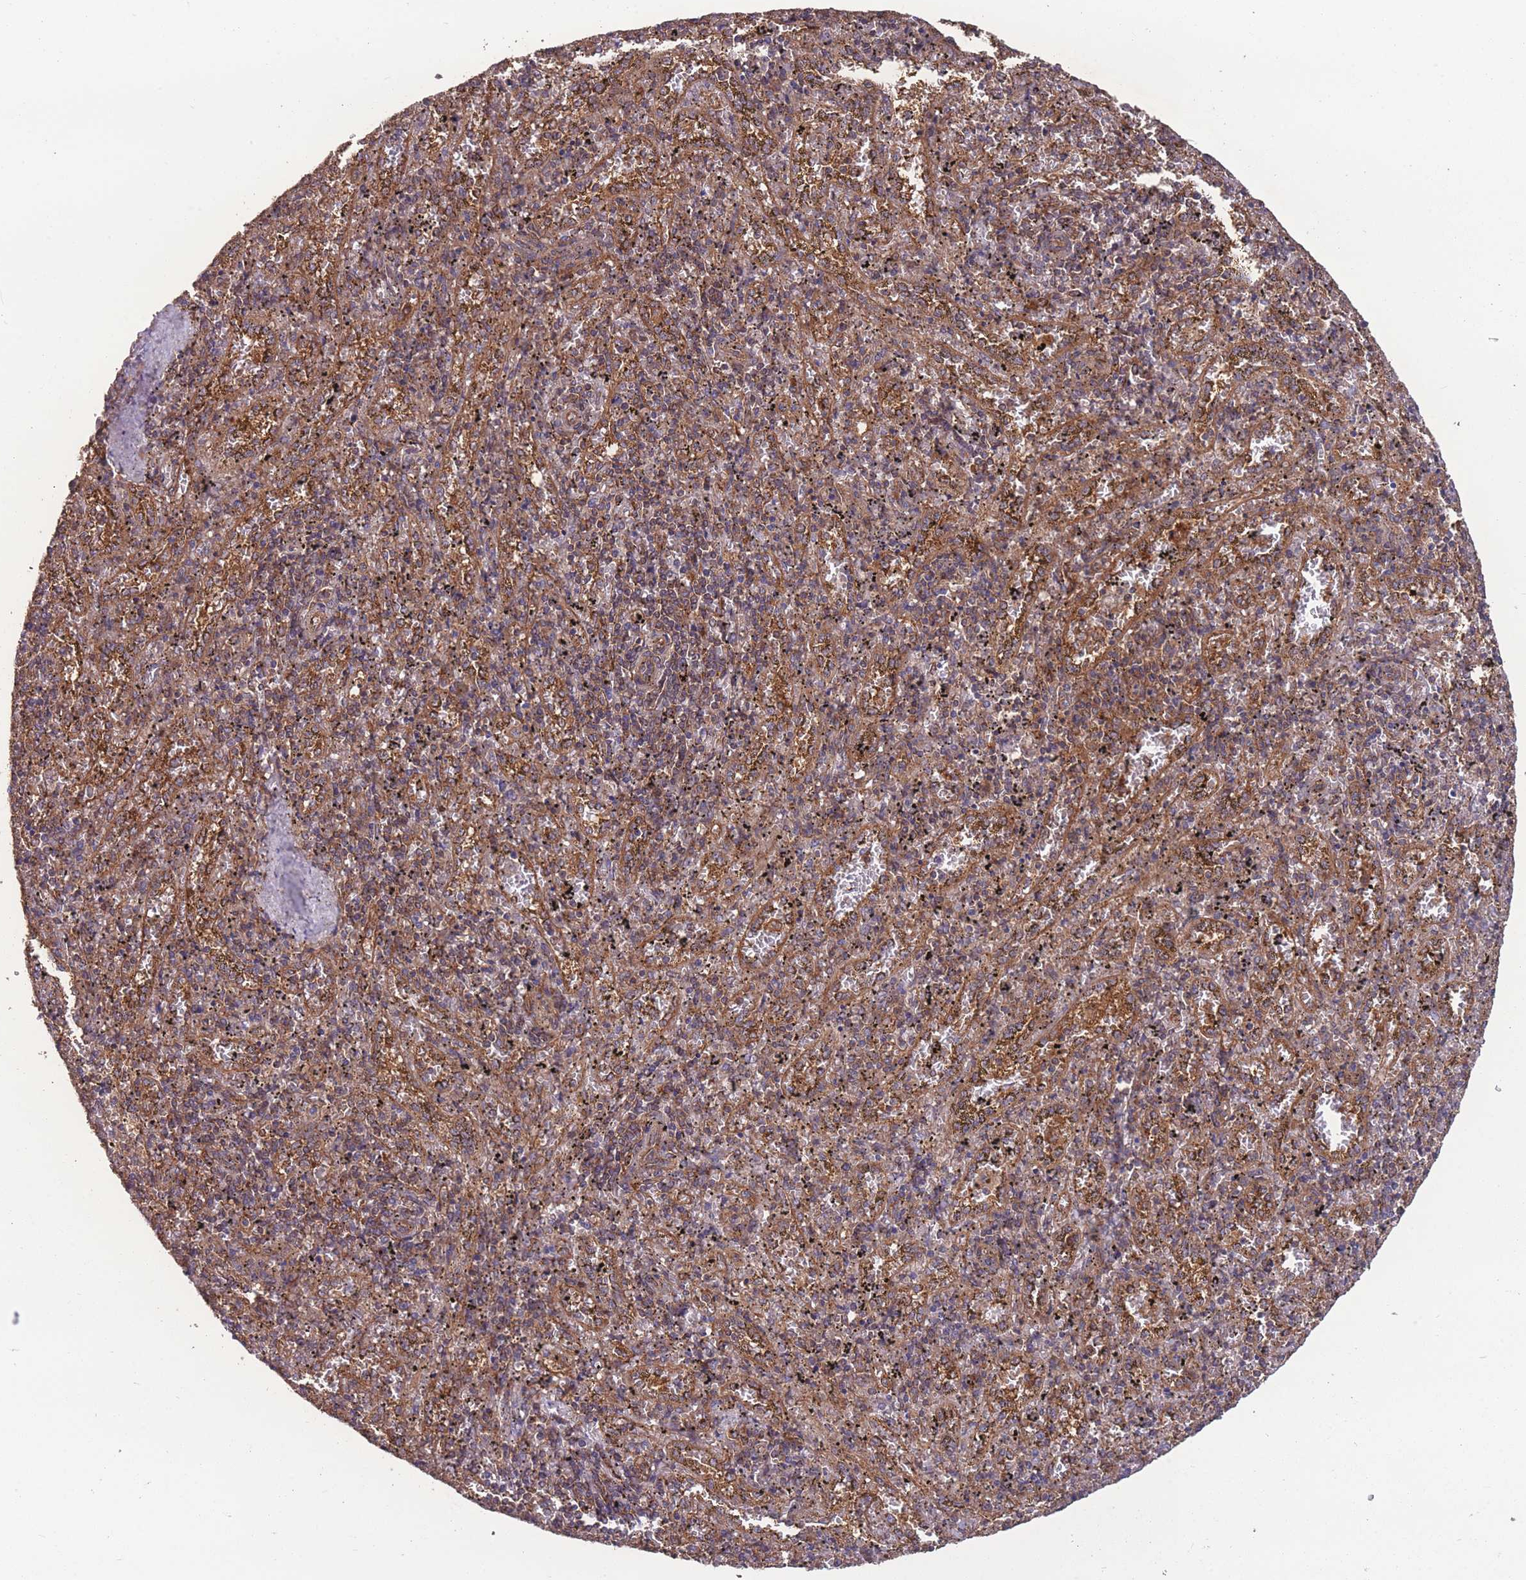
{"staining": {"intensity": "moderate", "quantity": "25%-75%", "location": "cytoplasmic/membranous"}, "tissue": "spleen", "cell_type": "Cells in red pulp", "image_type": "normal", "snomed": [{"axis": "morphology", "description": "Normal tissue, NOS"}, {"axis": "topography", "description": "Spleen"}], "caption": "Brown immunohistochemical staining in benign spleen demonstrates moderate cytoplasmic/membranous positivity in approximately 25%-75% of cells in red pulp. Using DAB (brown) and hematoxylin (blue) stains, captured at high magnification using brightfield microscopy.", "gene": "ZPR1", "patient": {"sex": "male", "age": 11}}